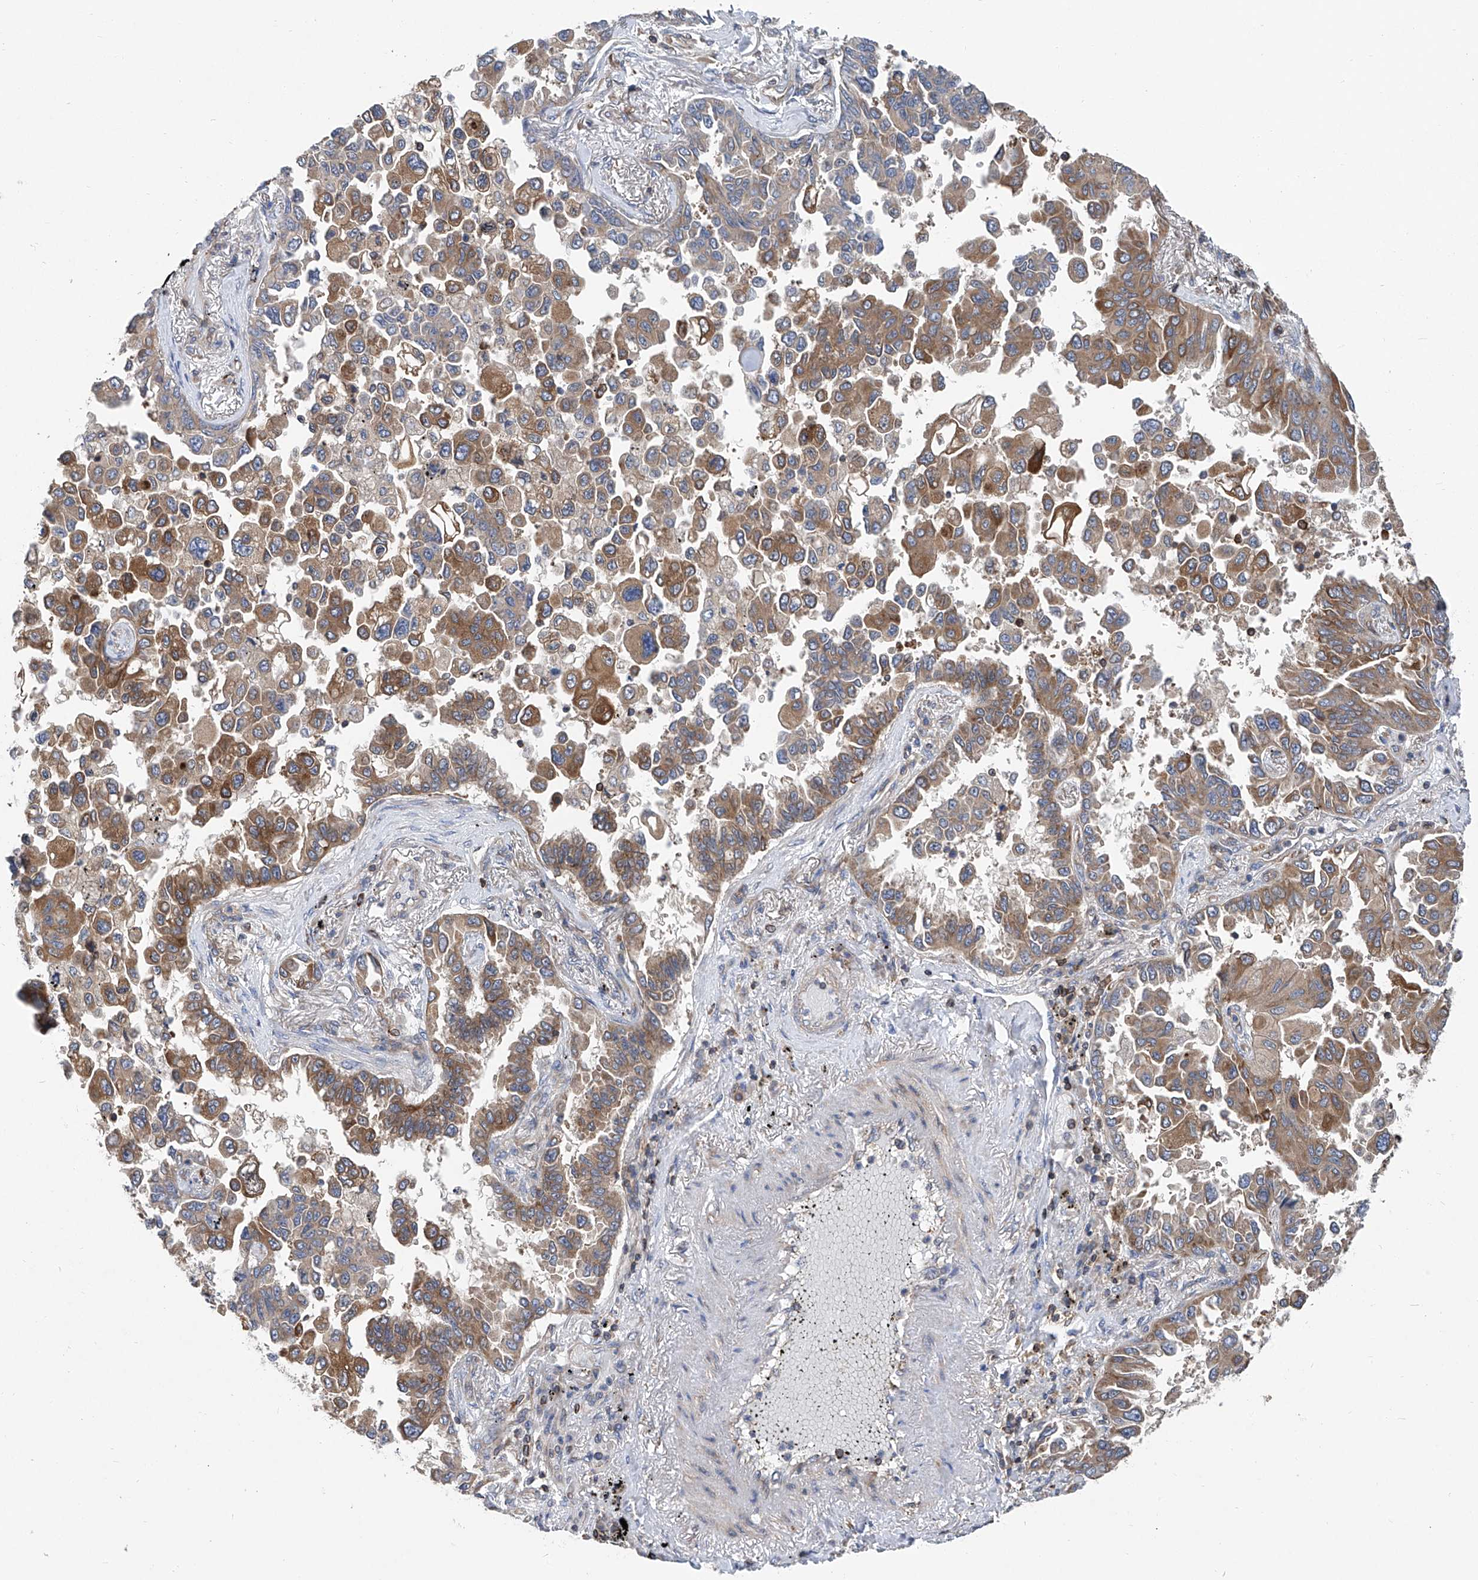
{"staining": {"intensity": "moderate", "quantity": ">75%", "location": "cytoplasmic/membranous"}, "tissue": "lung cancer", "cell_type": "Tumor cells", "image_type": "cancer", "snomed": [{"axis": "morphology", "description": "Adenocarcinoma, NOS"}, {"axis": "topography", "description": "Lung"}], "caption": "Immunohistochemistry micrograph of adenocarcinoma (lung) stained for a protein (brown), which shows medium levels of moderate cytoplasmic/membranous staining in about >75% of tumor cells.", "gene": "TRIM38", "patient": {"sex": "female", "age": 67}}